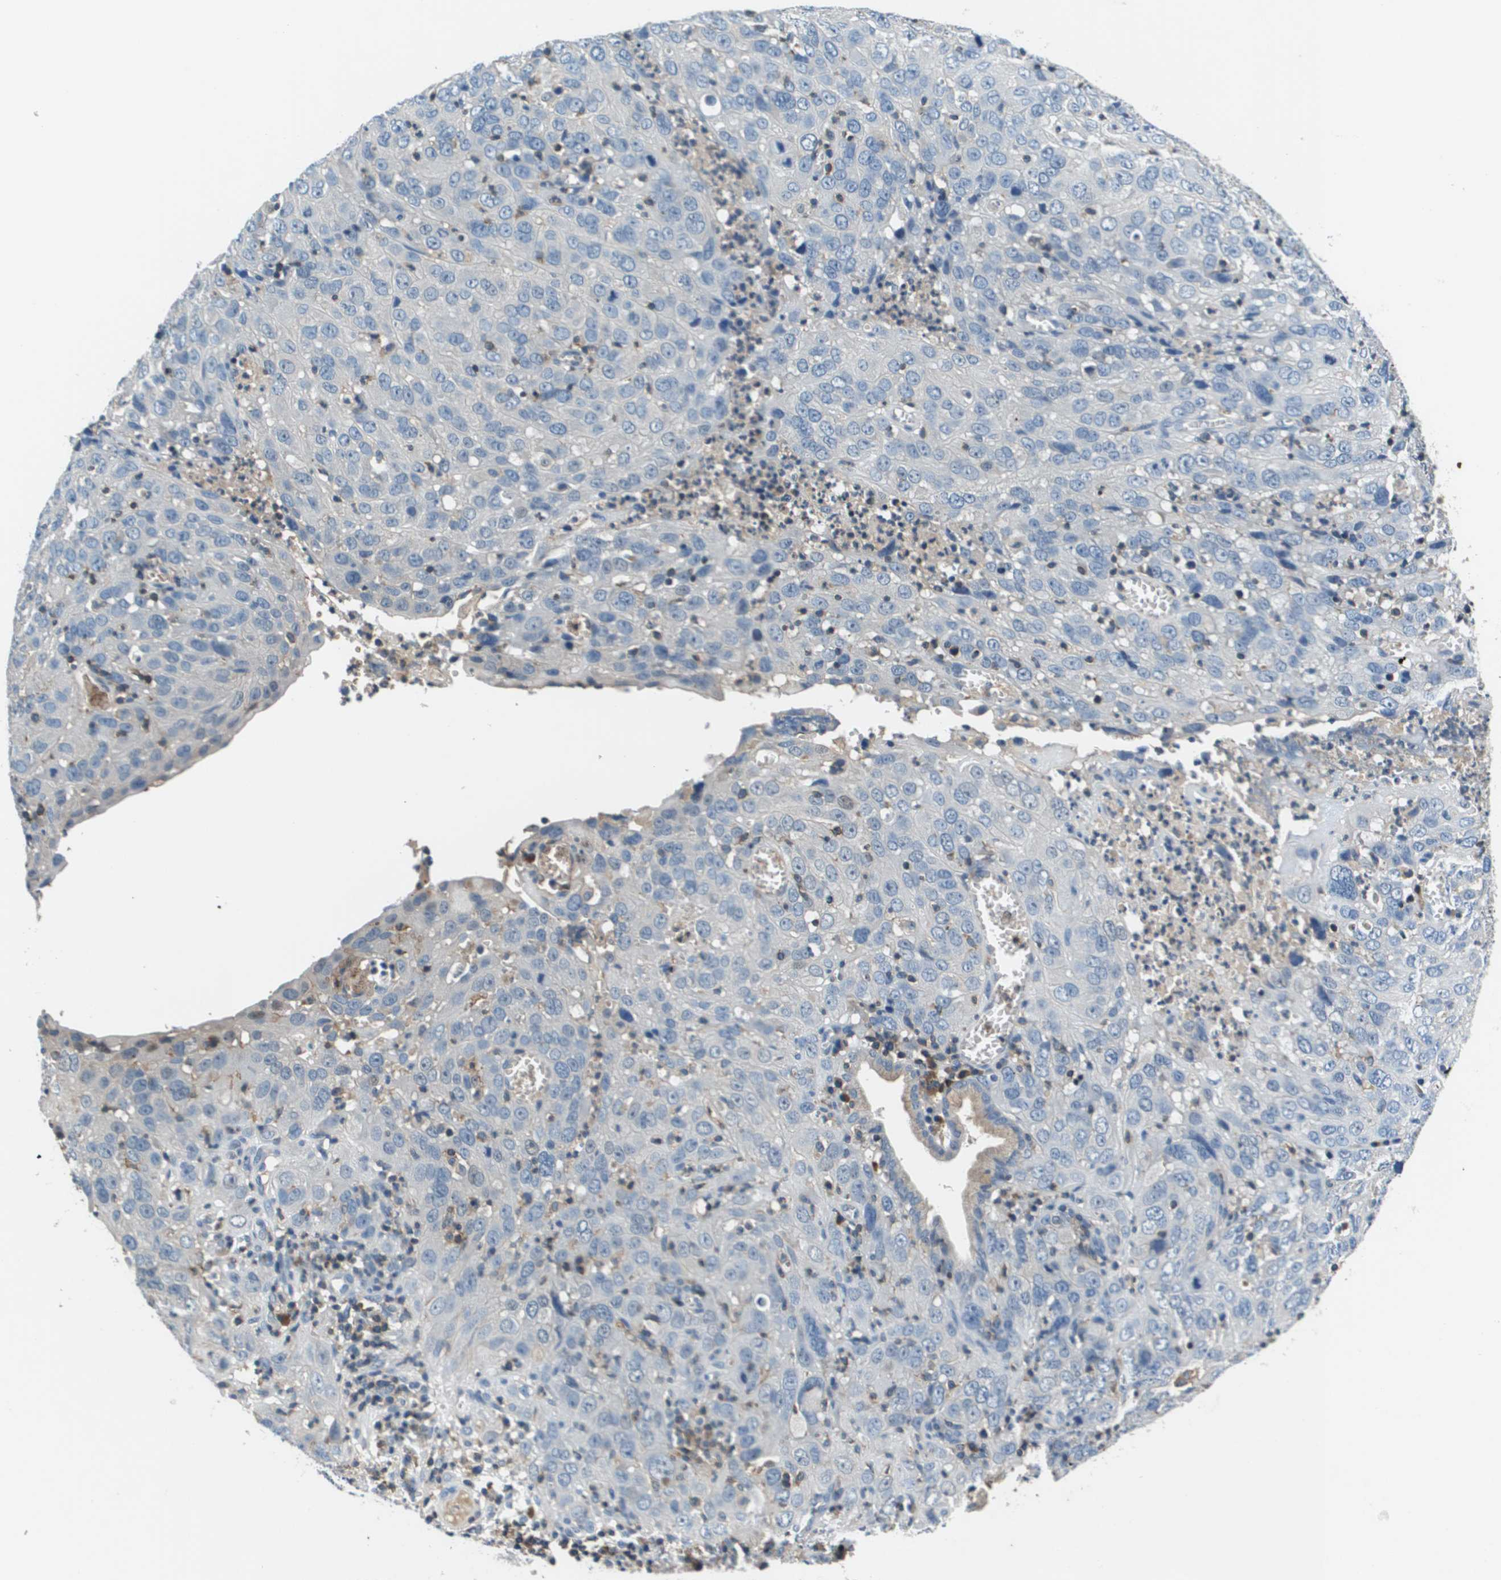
{"staining": {"intensity": "negative", "quantity": "none", "location": "none"}, "tissue": "cervical cancer", "cell_type": "Tumor cells", "image_type": "cancer", "snomed": [{"axis": "morphology", "description": "Squamous cell carcinoma, NOS"}, {"axis": "topography", "description": "Cervix"}], "caption": "Squamous cell carcinoma (cervical) was stained to show a protein in brown. There is no significant staining in tumor cells. Nuclei are stained in blue.", "gene": "KCNQ5", "patient": {"sex": "female", "age": 32}}